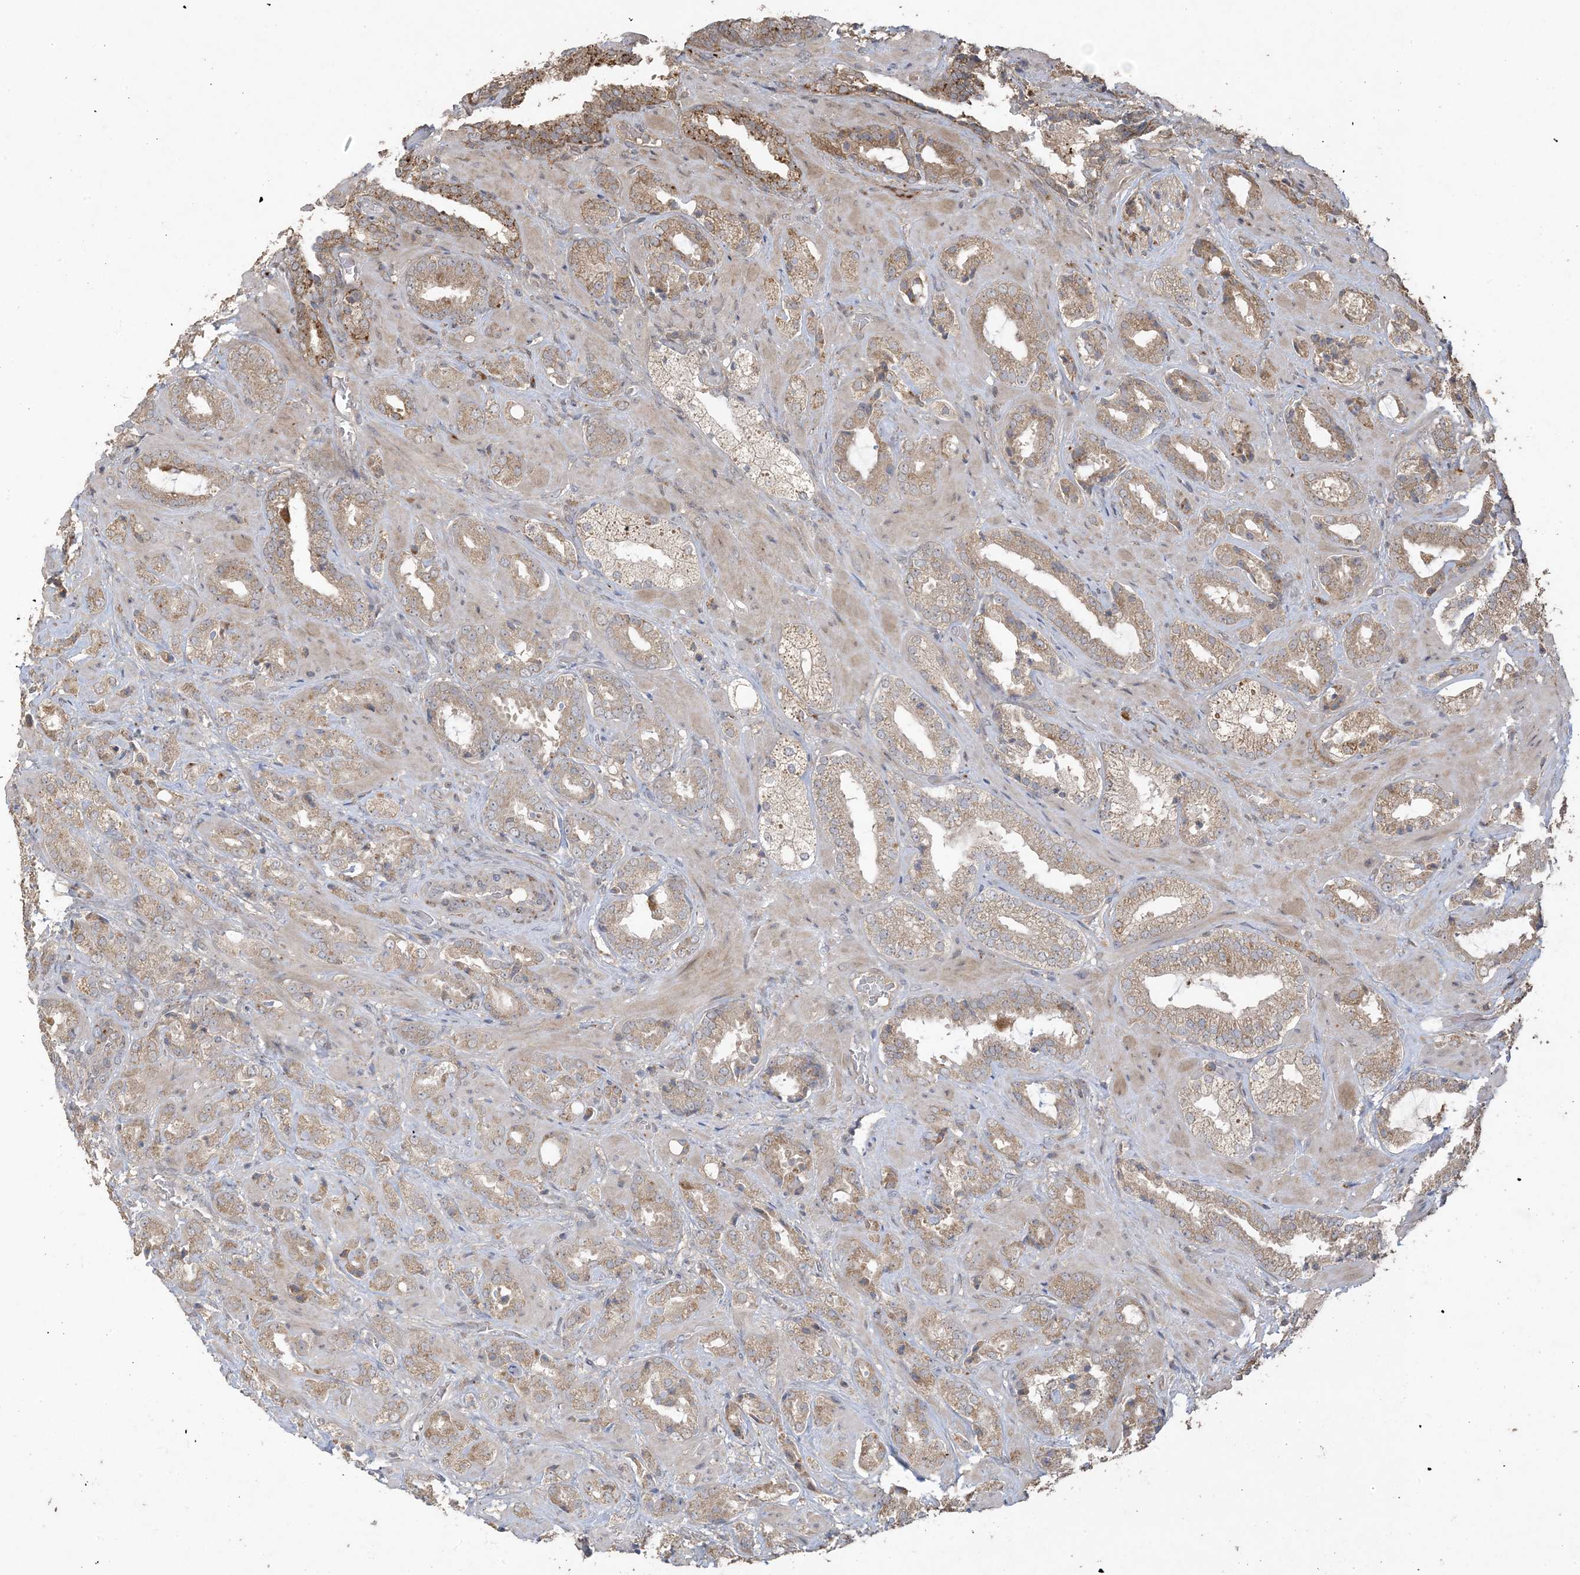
{"staining": {"intensity": "moderate", "quantity": "25%-75%", "location": "cytoplasmic/membranous"}, "tissue": "prostate cancer", "cell_type": "Tumor cells", "image_type": "cancer", "snomed": [{"axis": "morphology", "description": "Adenocarcinoma, High grade"}, {"axis": "topography", "description": "Prostate"}], "caption": "A high-resolution histopathology image shows immunohistochemistry (IHC) staining of adenocarcinoma (high-grade) (prostate), which demonstrates moderate cytoplasmic/membranous expression in about 25%-75% of tumor cells. The protein is shown in brown color, while the nuclei are stained blue.", "gene": "EFCAB8", "patient": {"sex": "male", "age": 64}}